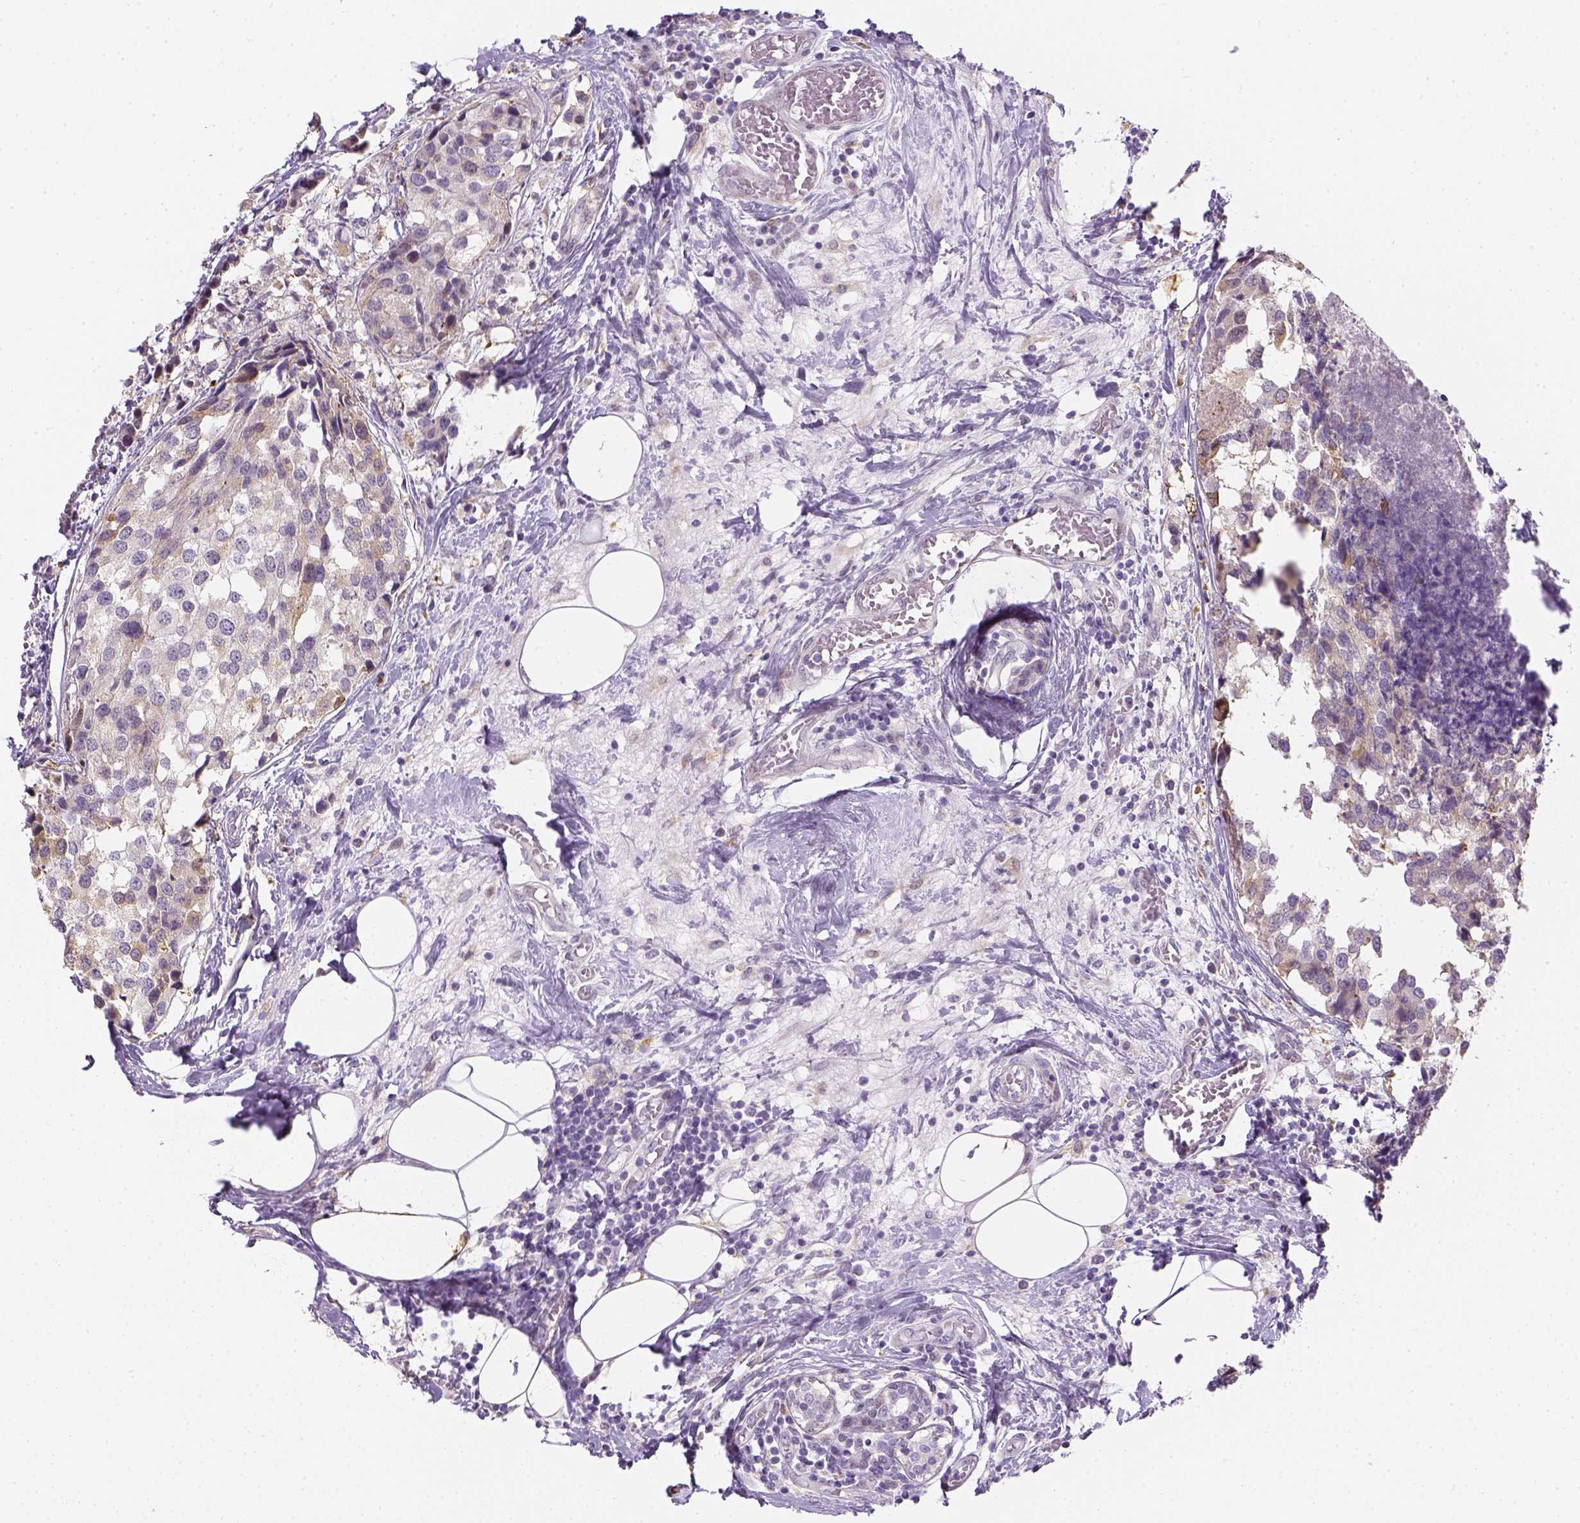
{"staining": {"intensity": "weak", "quantity": "<25%", "location": "cytoplasmic/membranous"}, "tissue": "breast cancer", "cell_type": "Tumor cells", "image_type": "cancer", "snomed": [{"axis": "morphology", "description": "Lobular carcinoma"}, {"axis": "topography", "description": "Breast"}], "caption": "High magnification brightfield microscopy of lobular carcinoma (breast) stained with DAB (brown) and counterstained with hematoxylin (blue): tumor cells show no significant positivity.", "gene": "CACNB1", "patient": {"sex": "female", "age": 59}}